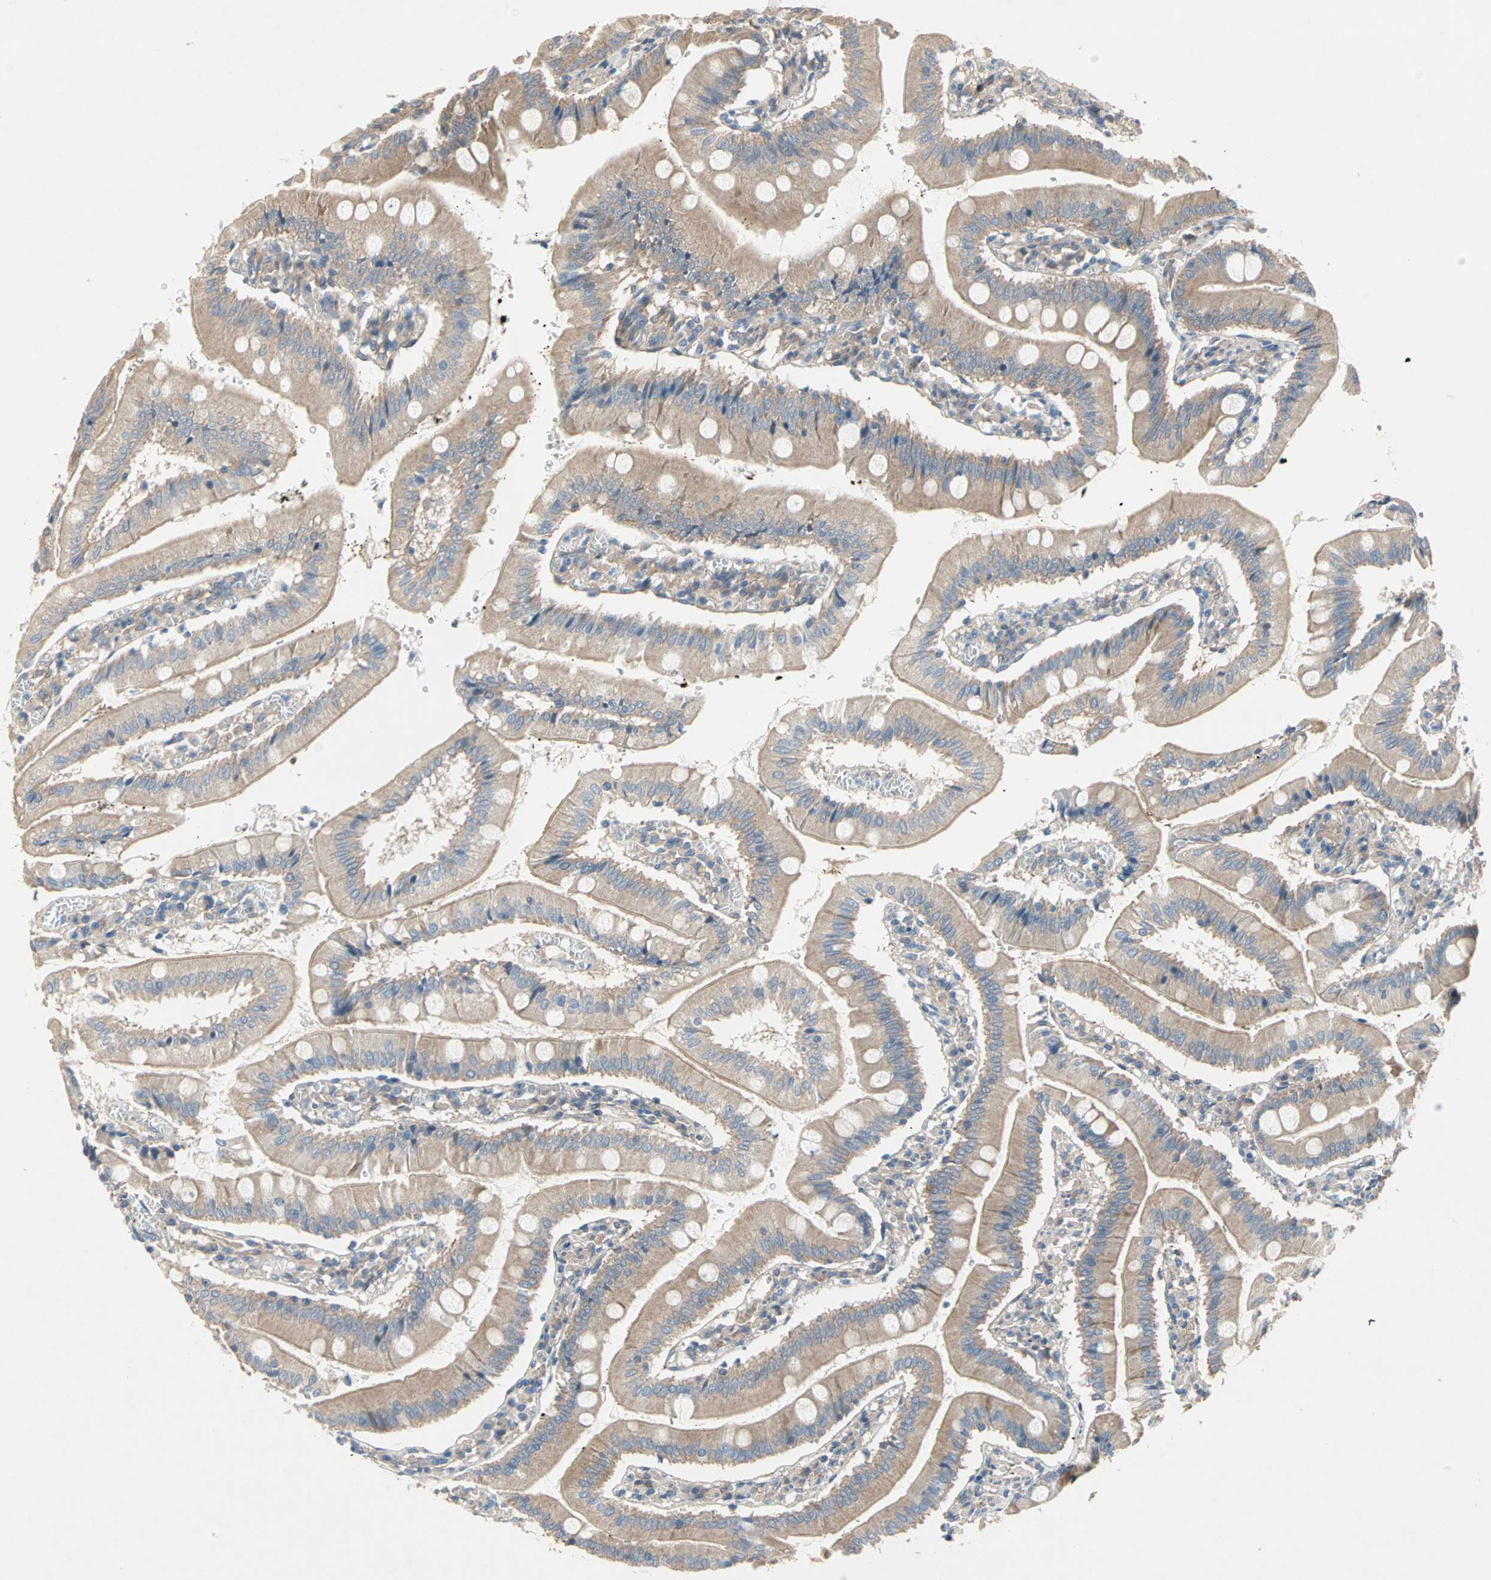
{"staining": {"intensity": "moderate", "quantity": ">75%", "location": "cytoplasmic/membranous"}, "tissue": "small intestine", "cell_type": "Glandular cells", "image_type": "normal", "snomed": [{"axis": "morphology", "description": "Normal tissue, NOS"}, {"axis": "topography", "description": "Small intestine"}], "caption": "Small intestine stained for a protein (brown) exhibits moderate cytoplasmic/membranous positive expression in about >75% of glandular cells.", "gene": "PDE8A", "patient": {"sex": "male", "age": 71}}